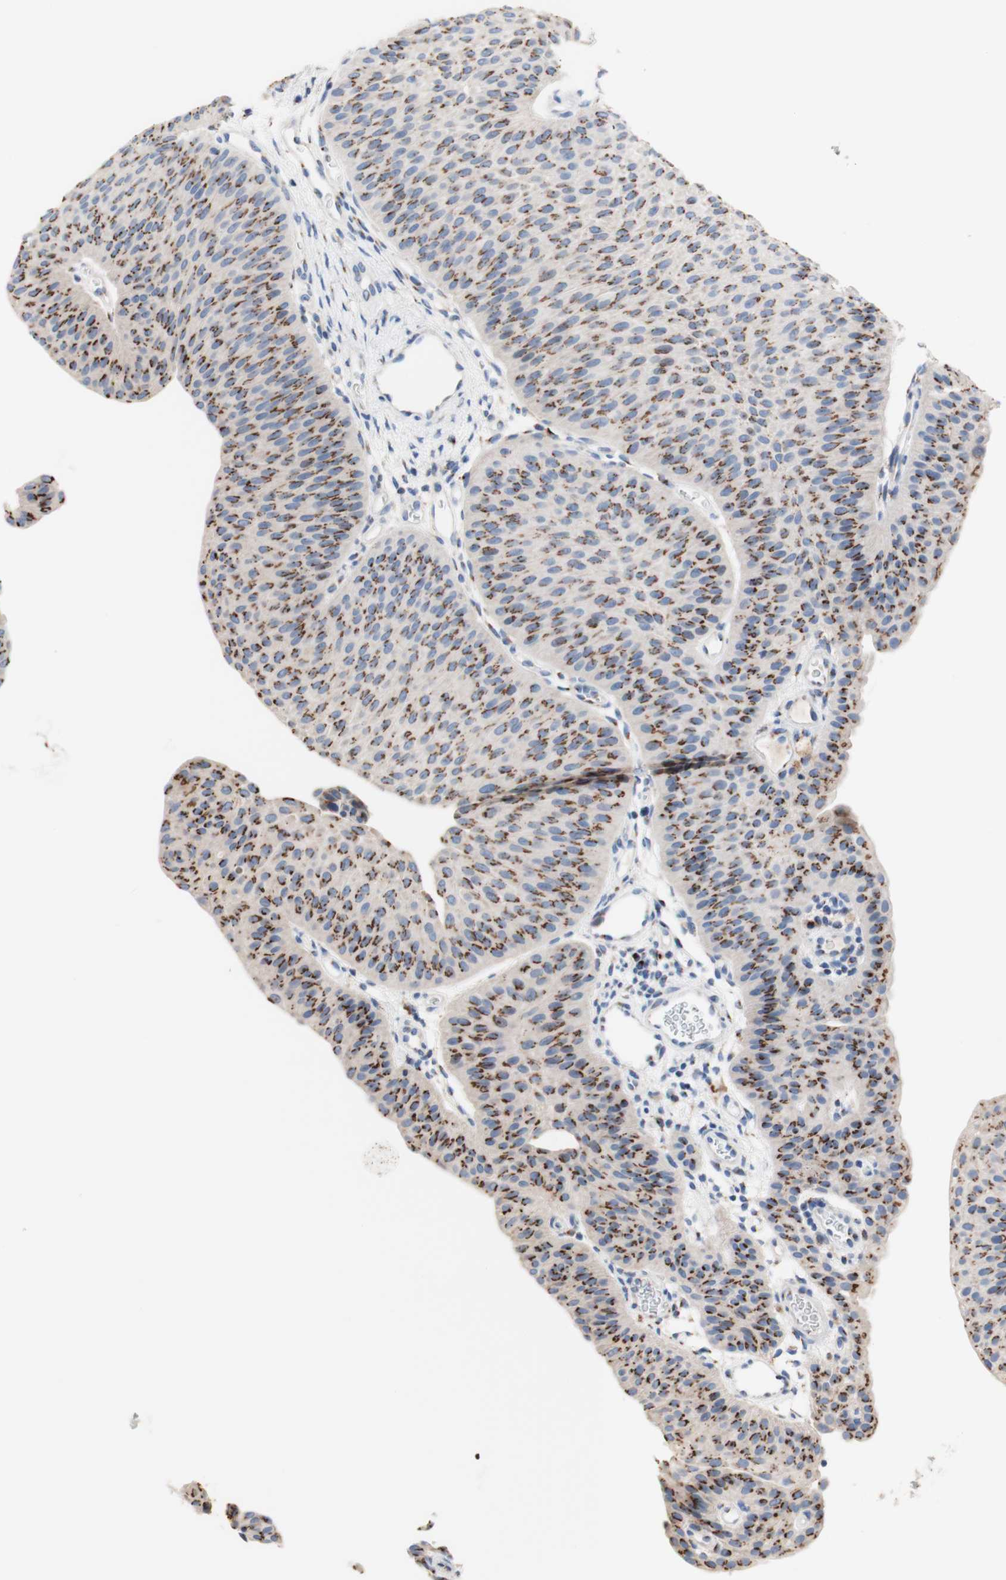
{"staining": {"intensity": "moderate", "quantity": ">75%", "location": "cytoplasmic/membranous"}, "tissue": "urothelial cancer", "cell_type": "Tumor cells", "image_type": "cancer", "snomed": [{"axis": "morphology", "description": "Urothelial carcinoma, Low grade"}, {"axis": "topography", "description": "Urinary bladder"}], "caption": "Protein staining of low-grade urothelial carcinoma tissue reveals moderate cytoplasmic/membranous staining in approximately >75% of tumor cells.", "gene": "GALNT2", "patient": {"sex": "female", "age": 60}}